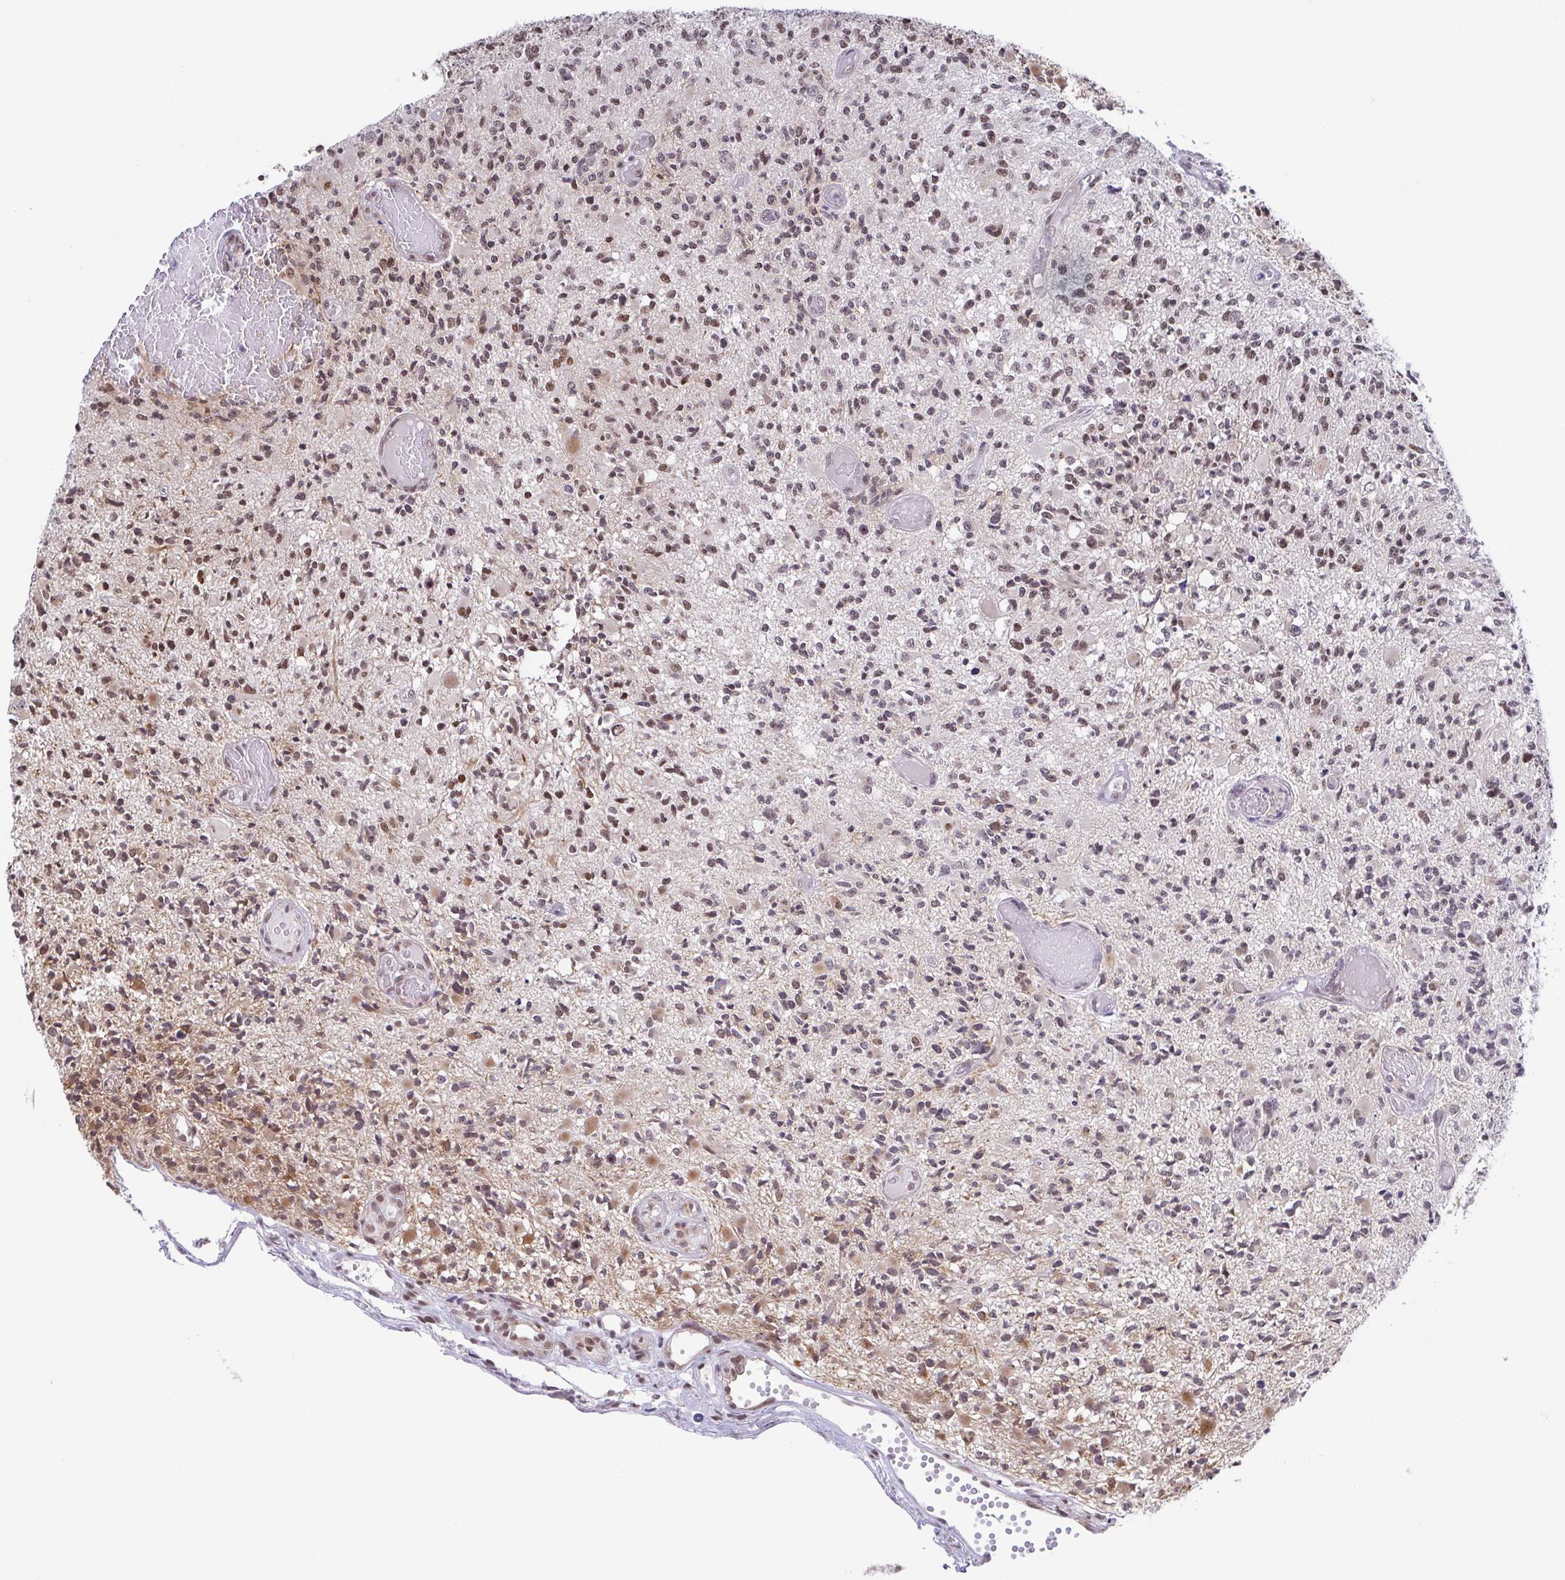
{"staining": {"intensity": "moderate", "quantity": "25%-75%", "location": "nuclear"}, "tissue": "glioma", "cell_type": "Tumor cells", "image_type": "cancer", "snomed": [{"axis": "morphology", "description": "Glioma, malignant, High grade"}, {"axis": "topography", "description": "Brain"}], "caption": "Glioma was stained to show a protein in brown. There is medium levels of moderate nuclear positivity in approximately 25%-75% of tumor cells.", "gene": "SLC7A10", "patient": {"sex": "female", "age": 63}}